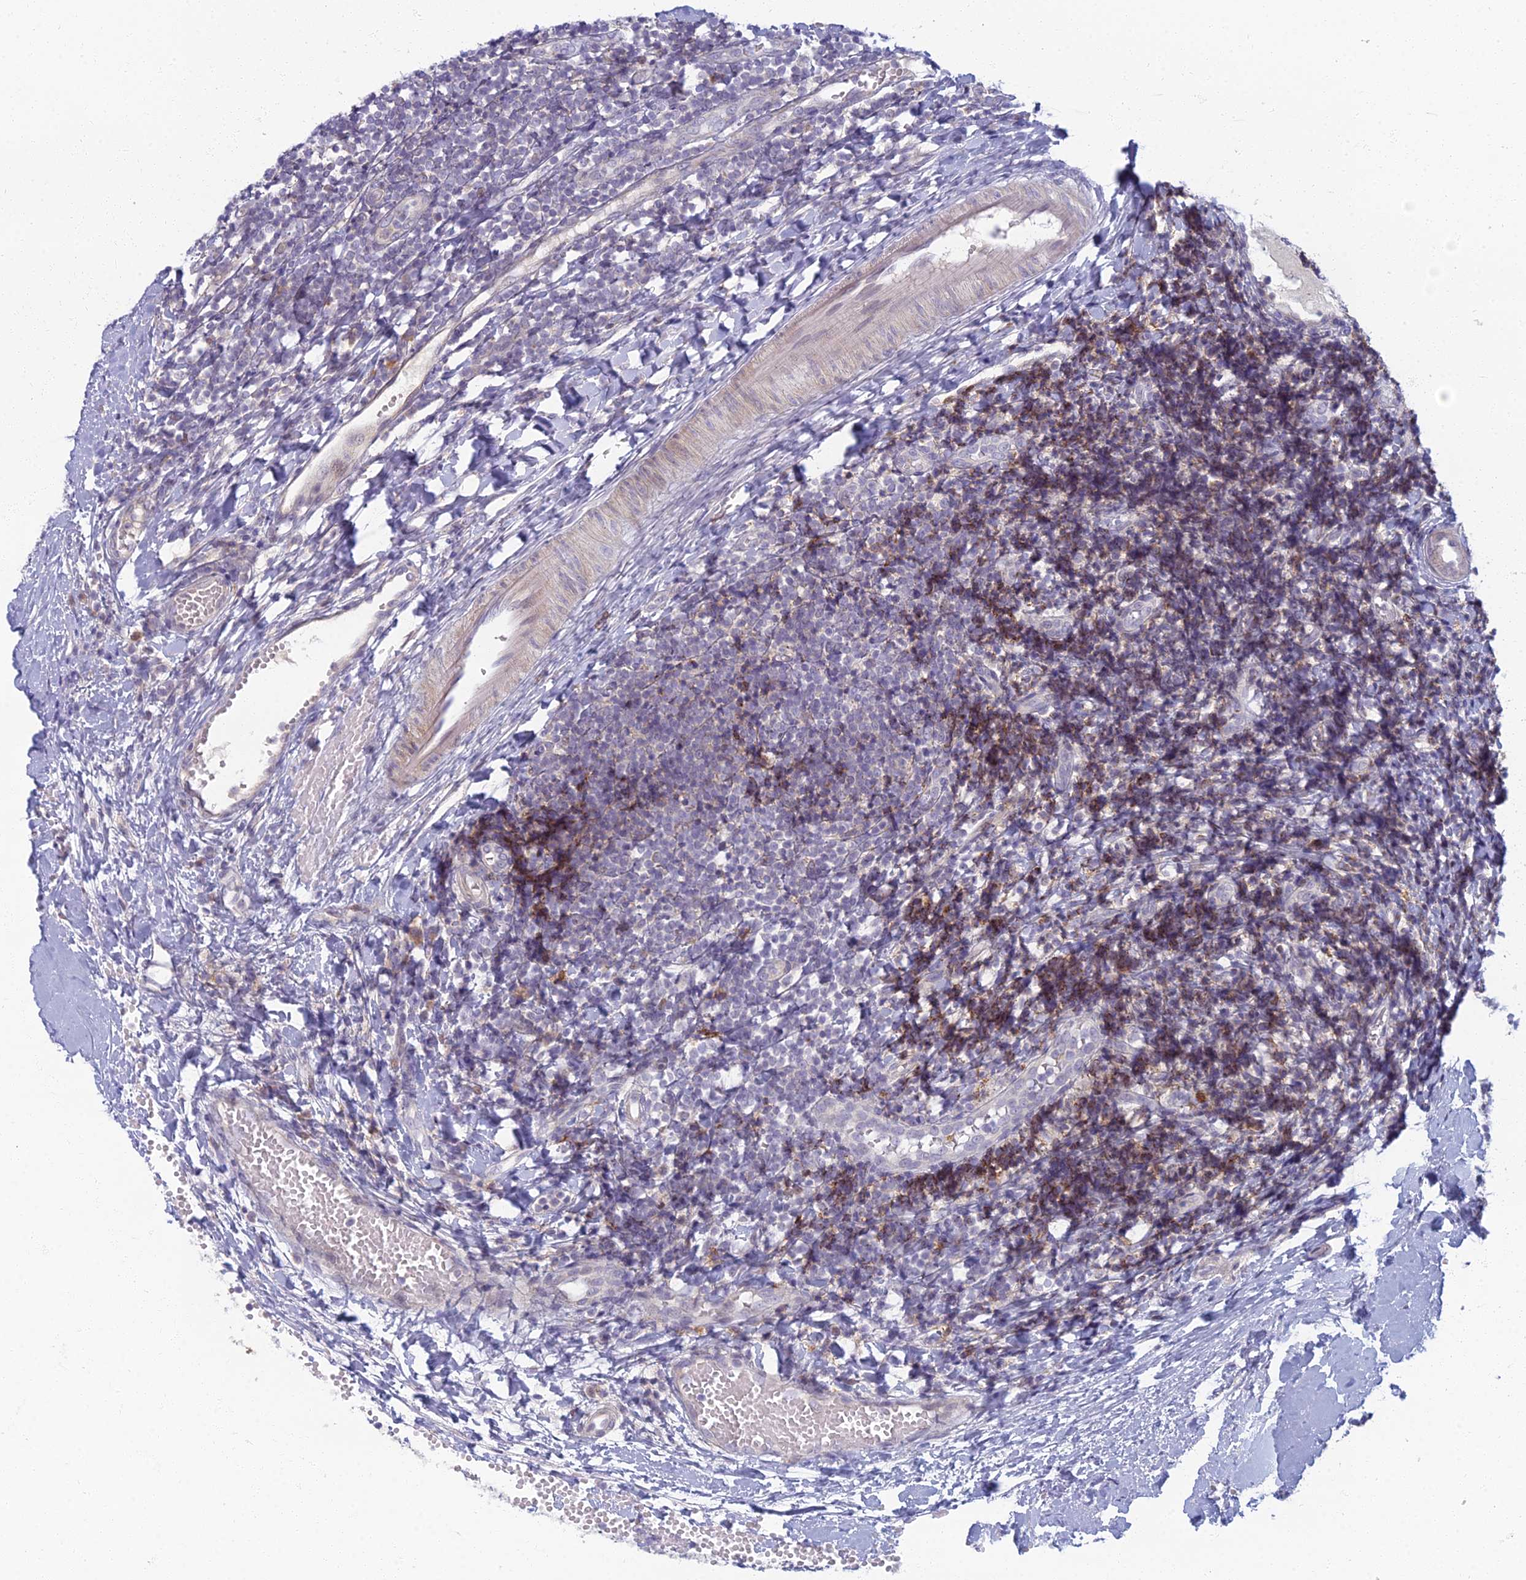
{"staining": {"intensity": "negative", "quantity": "none", "location": "none"}, "tissue": "tonsil", "cell_type": "Germinal center cells", "image_type": "normal", "snomed": [{"axis": "morphology", "description": "Normal tissue, NOS"}, {"axis": "topography", "description": "Tonsil"}], "caption": "Immunohistochemistry (IHC) image of normal tonsil: tonsil stained with DAB reveals no significant protein positivity in germinal center cells. (DAB immunohistochemistry (IHC) visualized using brightfield microscopy, high magnification).", "gene": "CHMP4B", "patient": {"sex": "female", "age": 19}}